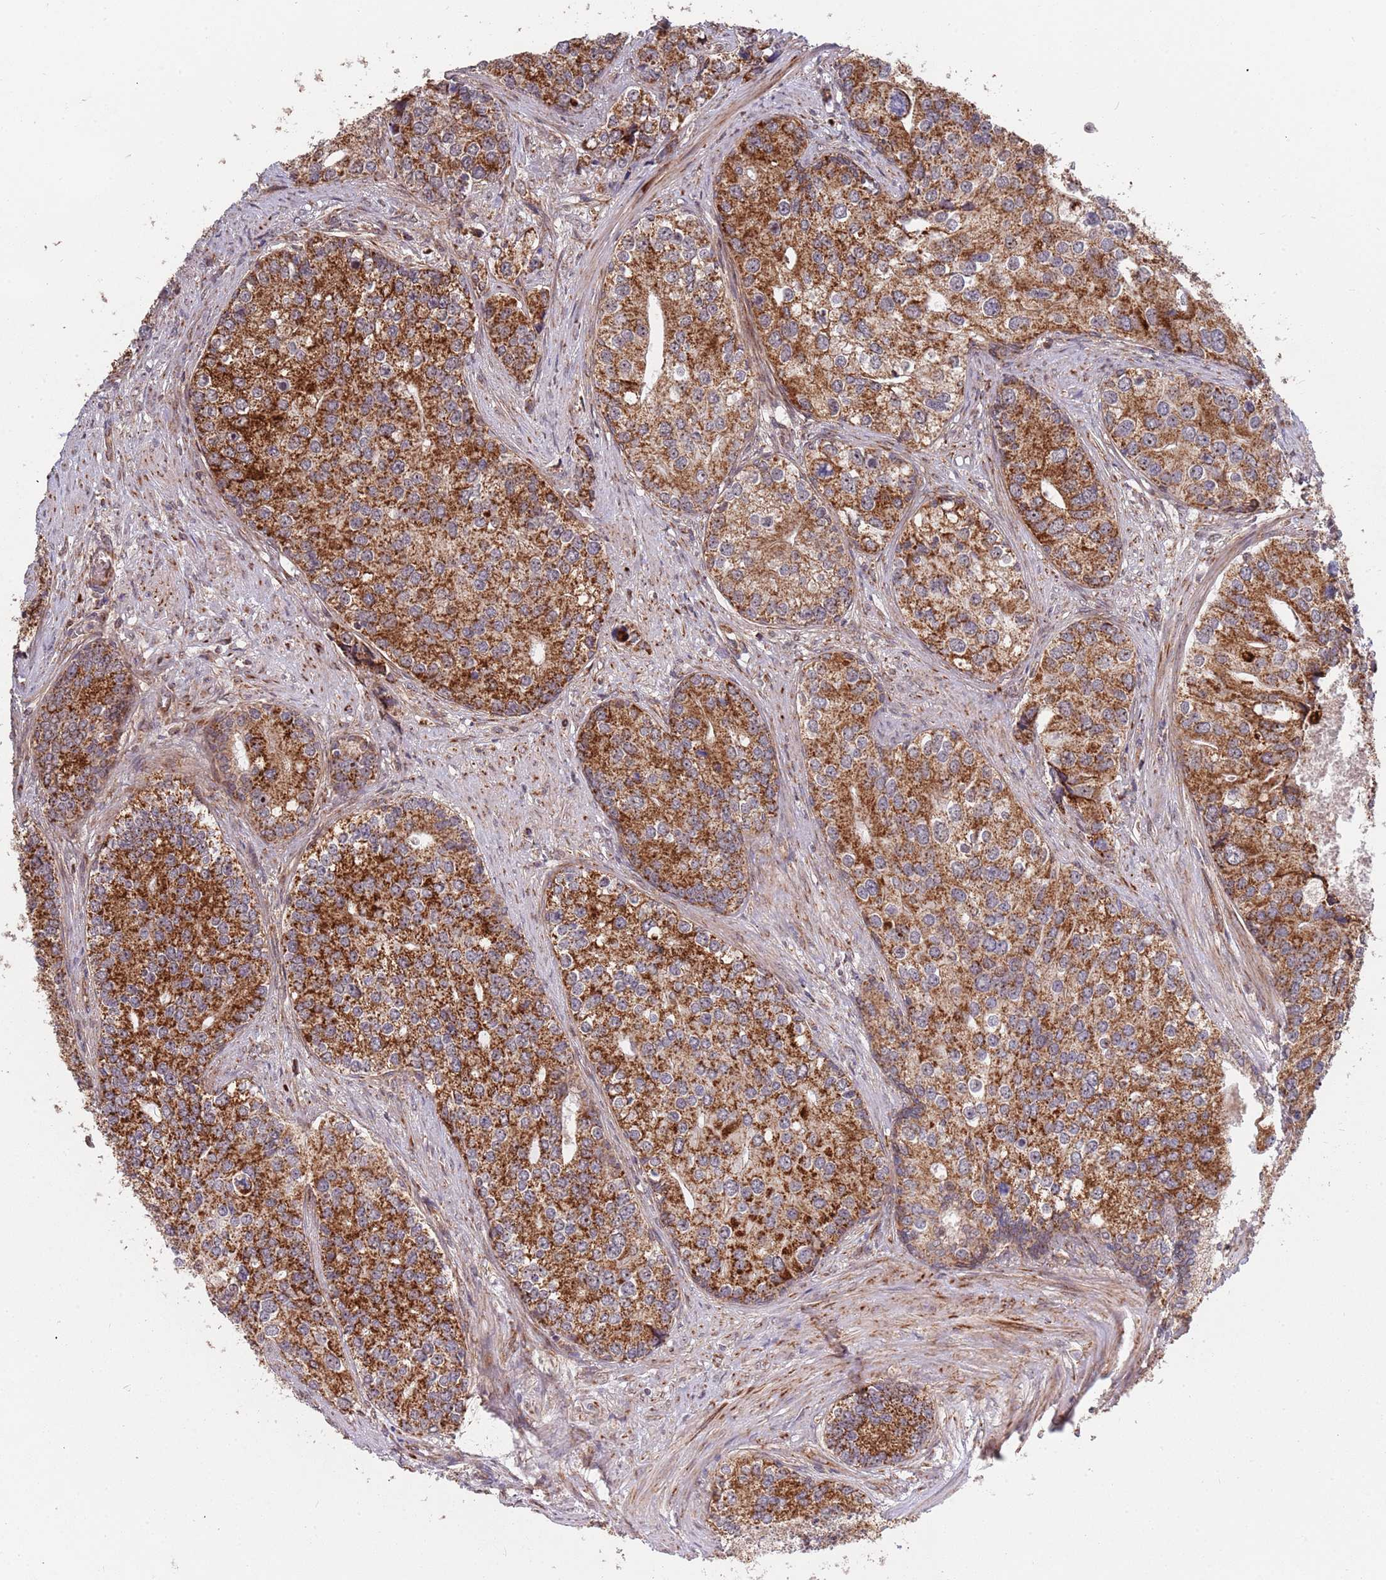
{"staining": {"intensity": "moderate", "quantity": ">75%", "location": "cytoplasmic/membranous"}, "tissue": "prostate cancer", "cell_type": "Tumor cells", "image_type": "cancer", "snomed": [{"axis": "morphology", "description": "Adenocarcinoma, High grade"}, {"axis": "topography", "description": "Prostate"}], "caption": "DAB (3,3'-diaminobenzidine) immunohistochemical staining of prostate cancer (high-grade adenocarcinoma) displays moderate cytoplasmic/membranous protein staining in about >75% of tumor cells.", "gene": "DCHS1", "patient": {"sex": "male", "age": 62}}